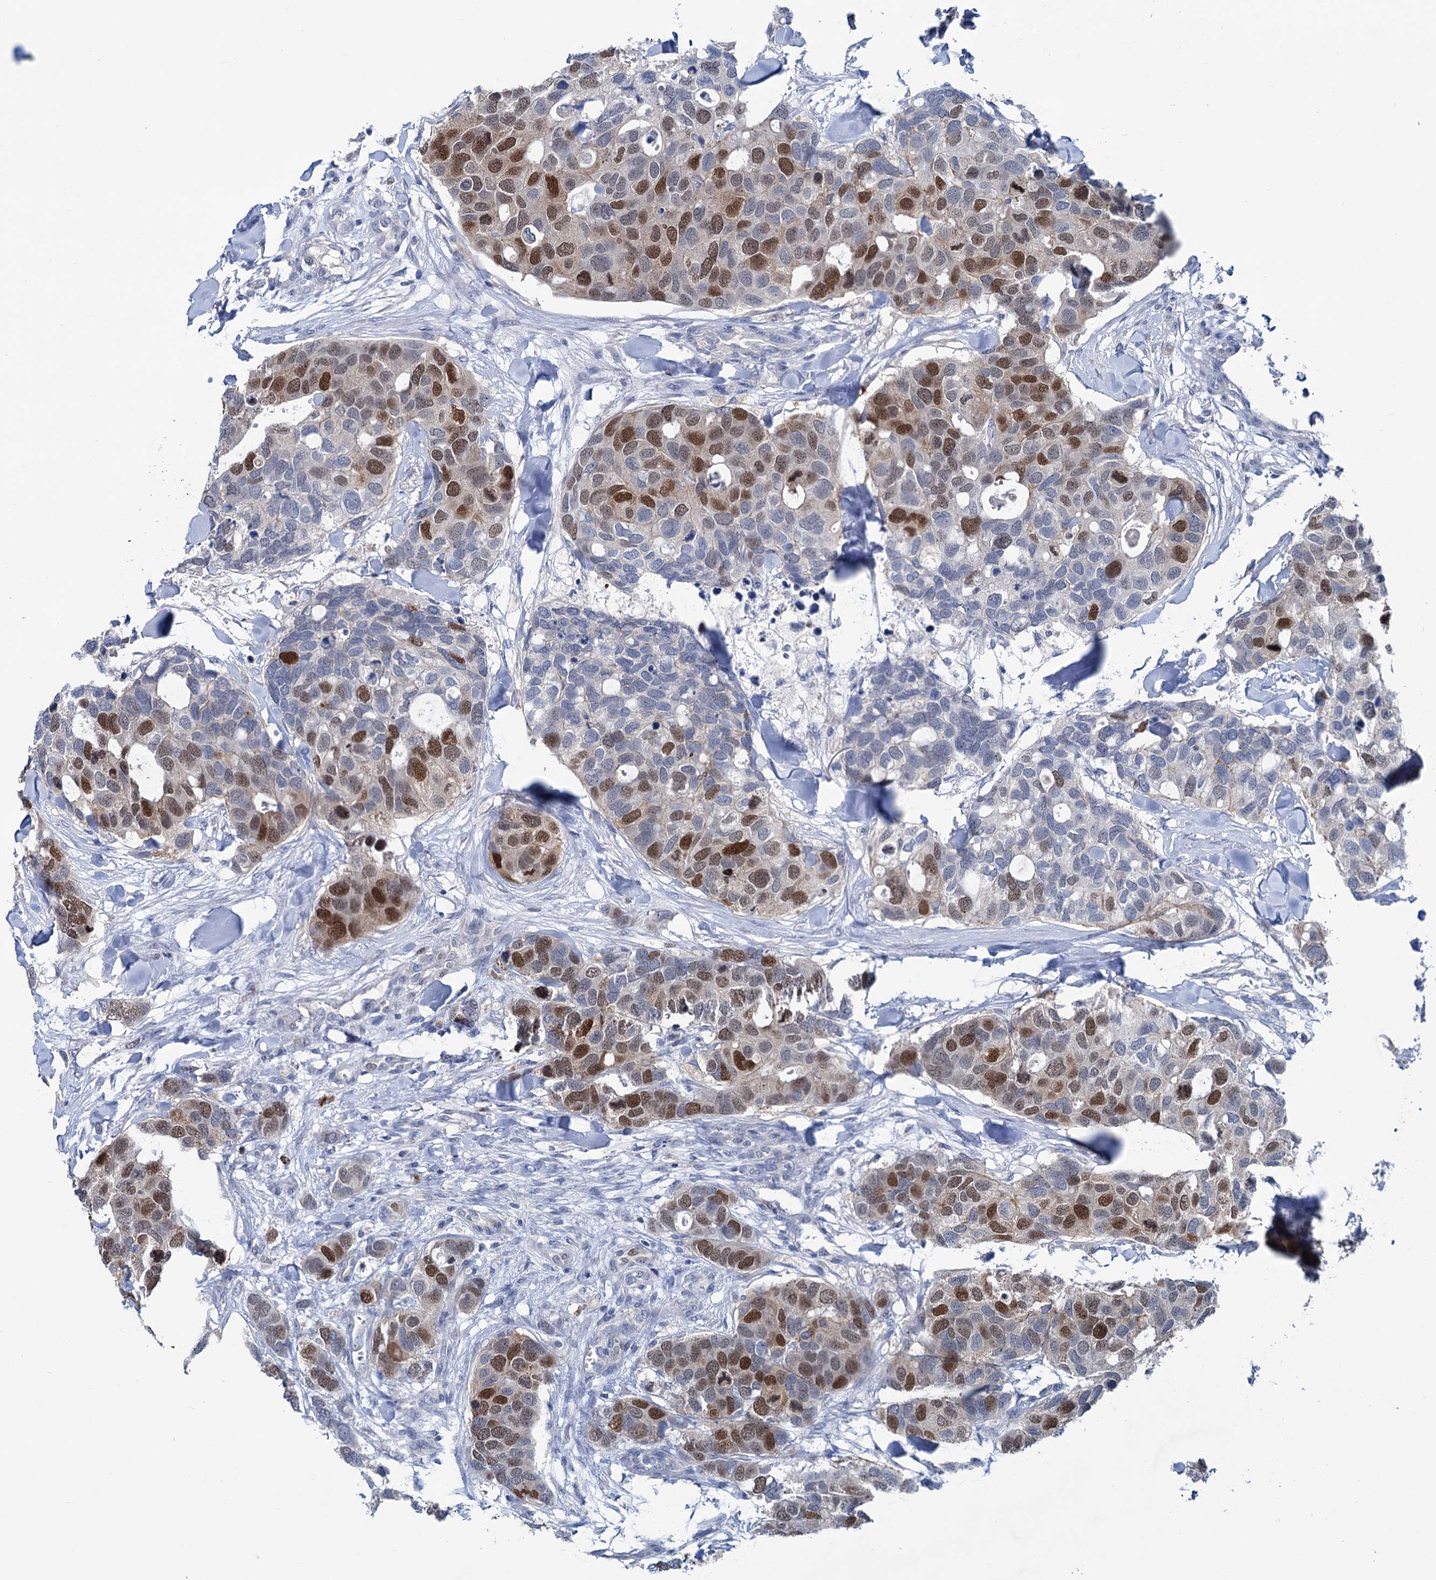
{"staining": {"intensity": "moderate", "quantity": "25%-75%", "location": "nuclear"}, "tissue": "breast cancer", "cell_type": "Tumor cells", "image_type": "cancer", "snomed": [{"axis": "morphology", "description": "Duct carcinoma"}, {"axis": "topography", "description": "Breast"}], "caption": "Immunohistochemistry (IHC) histopathology image of human invasive ductal carcinoma (breast) stained for a protein (brown), which demonstrates medium levels of moderate nuclear positivity in about 25%-75% of tumor cells.", "gene": "FAM111B", "patient": {"sex": "female", "age": 83}}